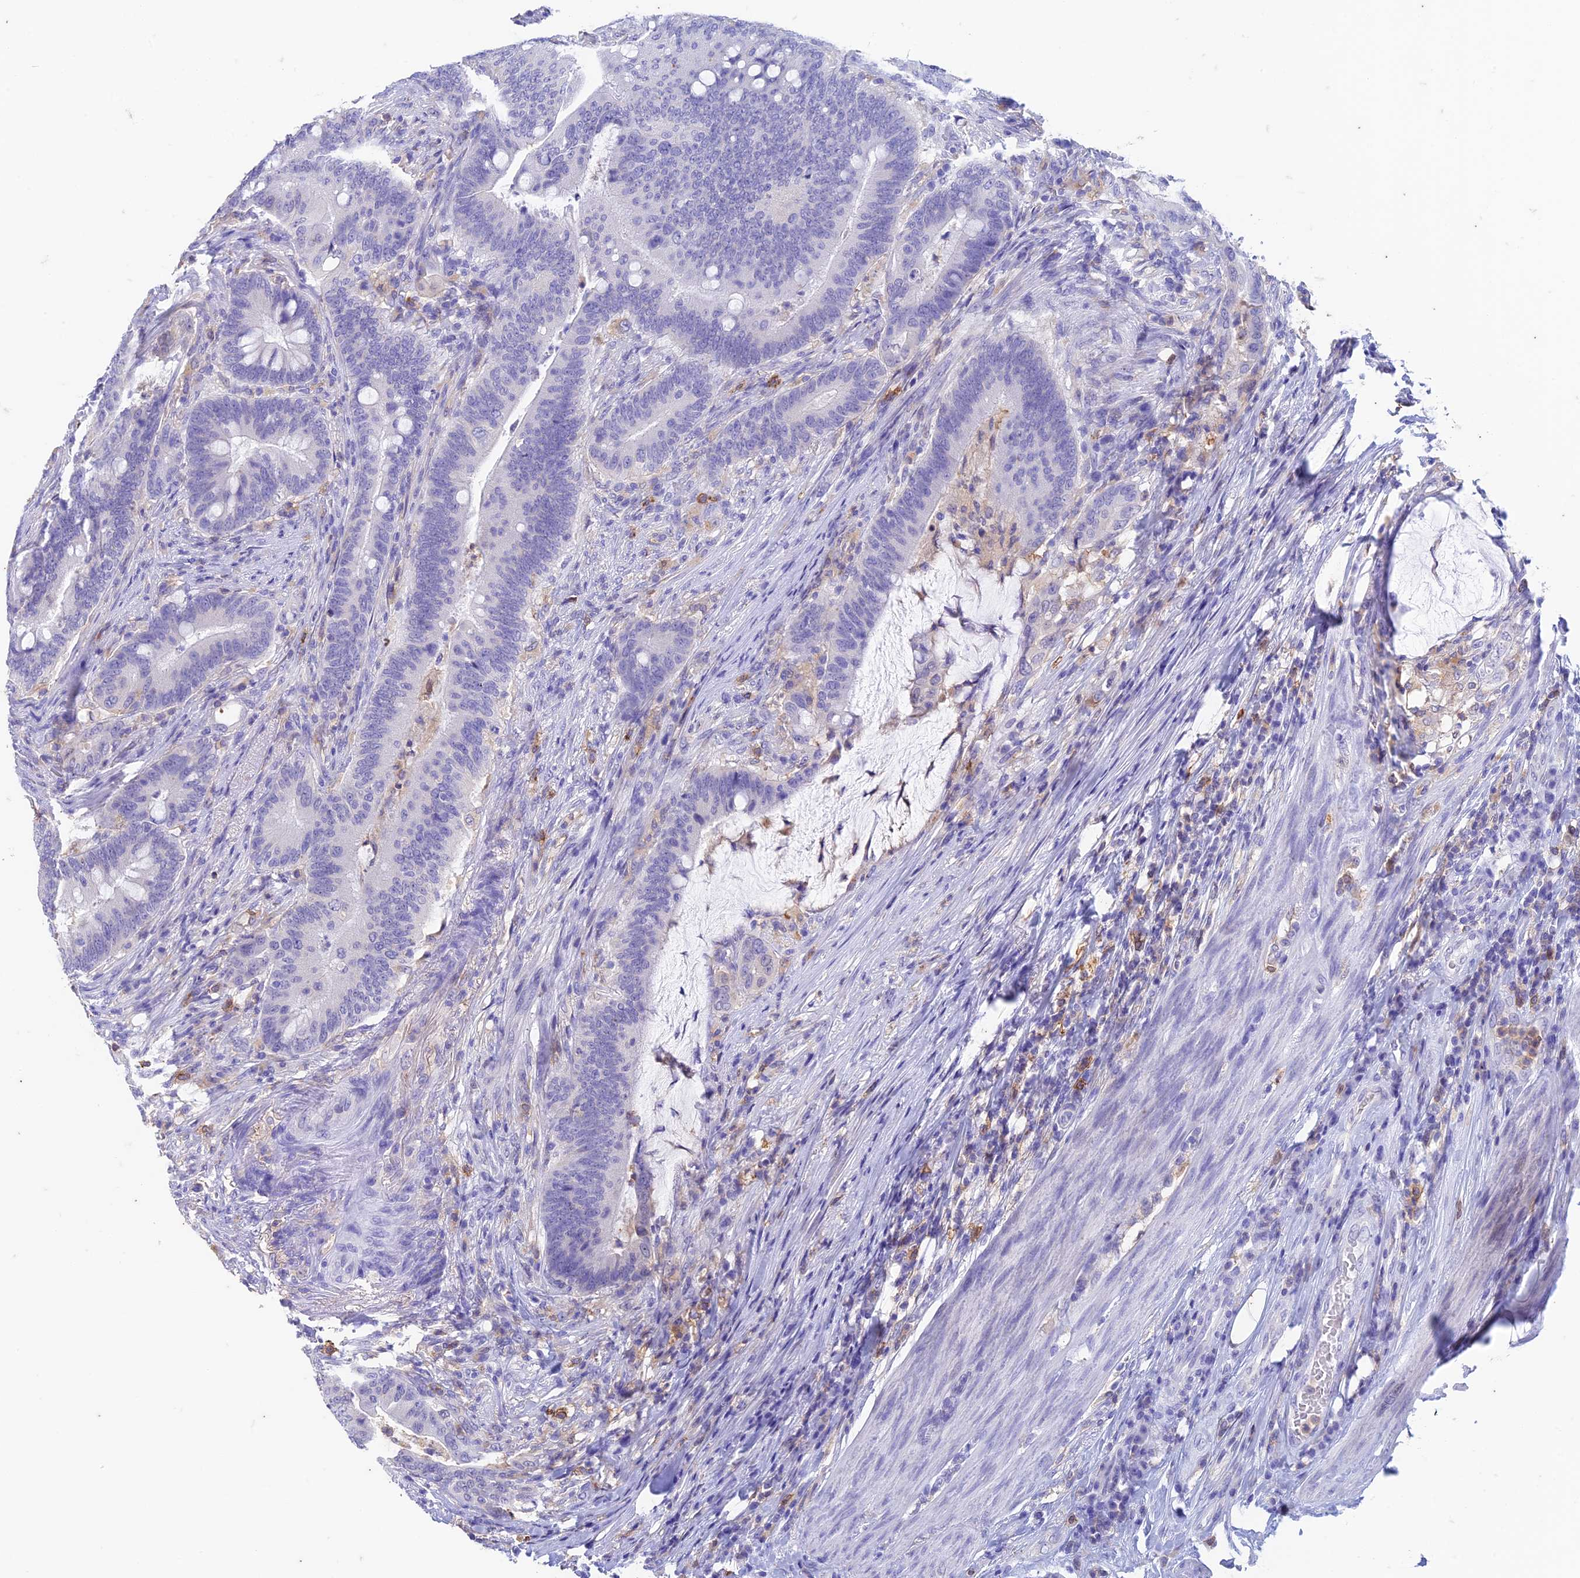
{"staining": {"intensity": "negative", "quantity": "none", "location": "none"}, "tissue": "colorectal cancer", "cell_type": "Tumor cells", "image_type": "cancer", "snomed": [{"axis": "morphology", "description": "Adenocarcinoma, NOS"}, {"axis": "topography", "description": "Colon"}], "caption": "Tumor cells show no significant protein staining in colorectal cancer.", "gene": "FGF7", "patient": {"sex": "female", "age": 66}}